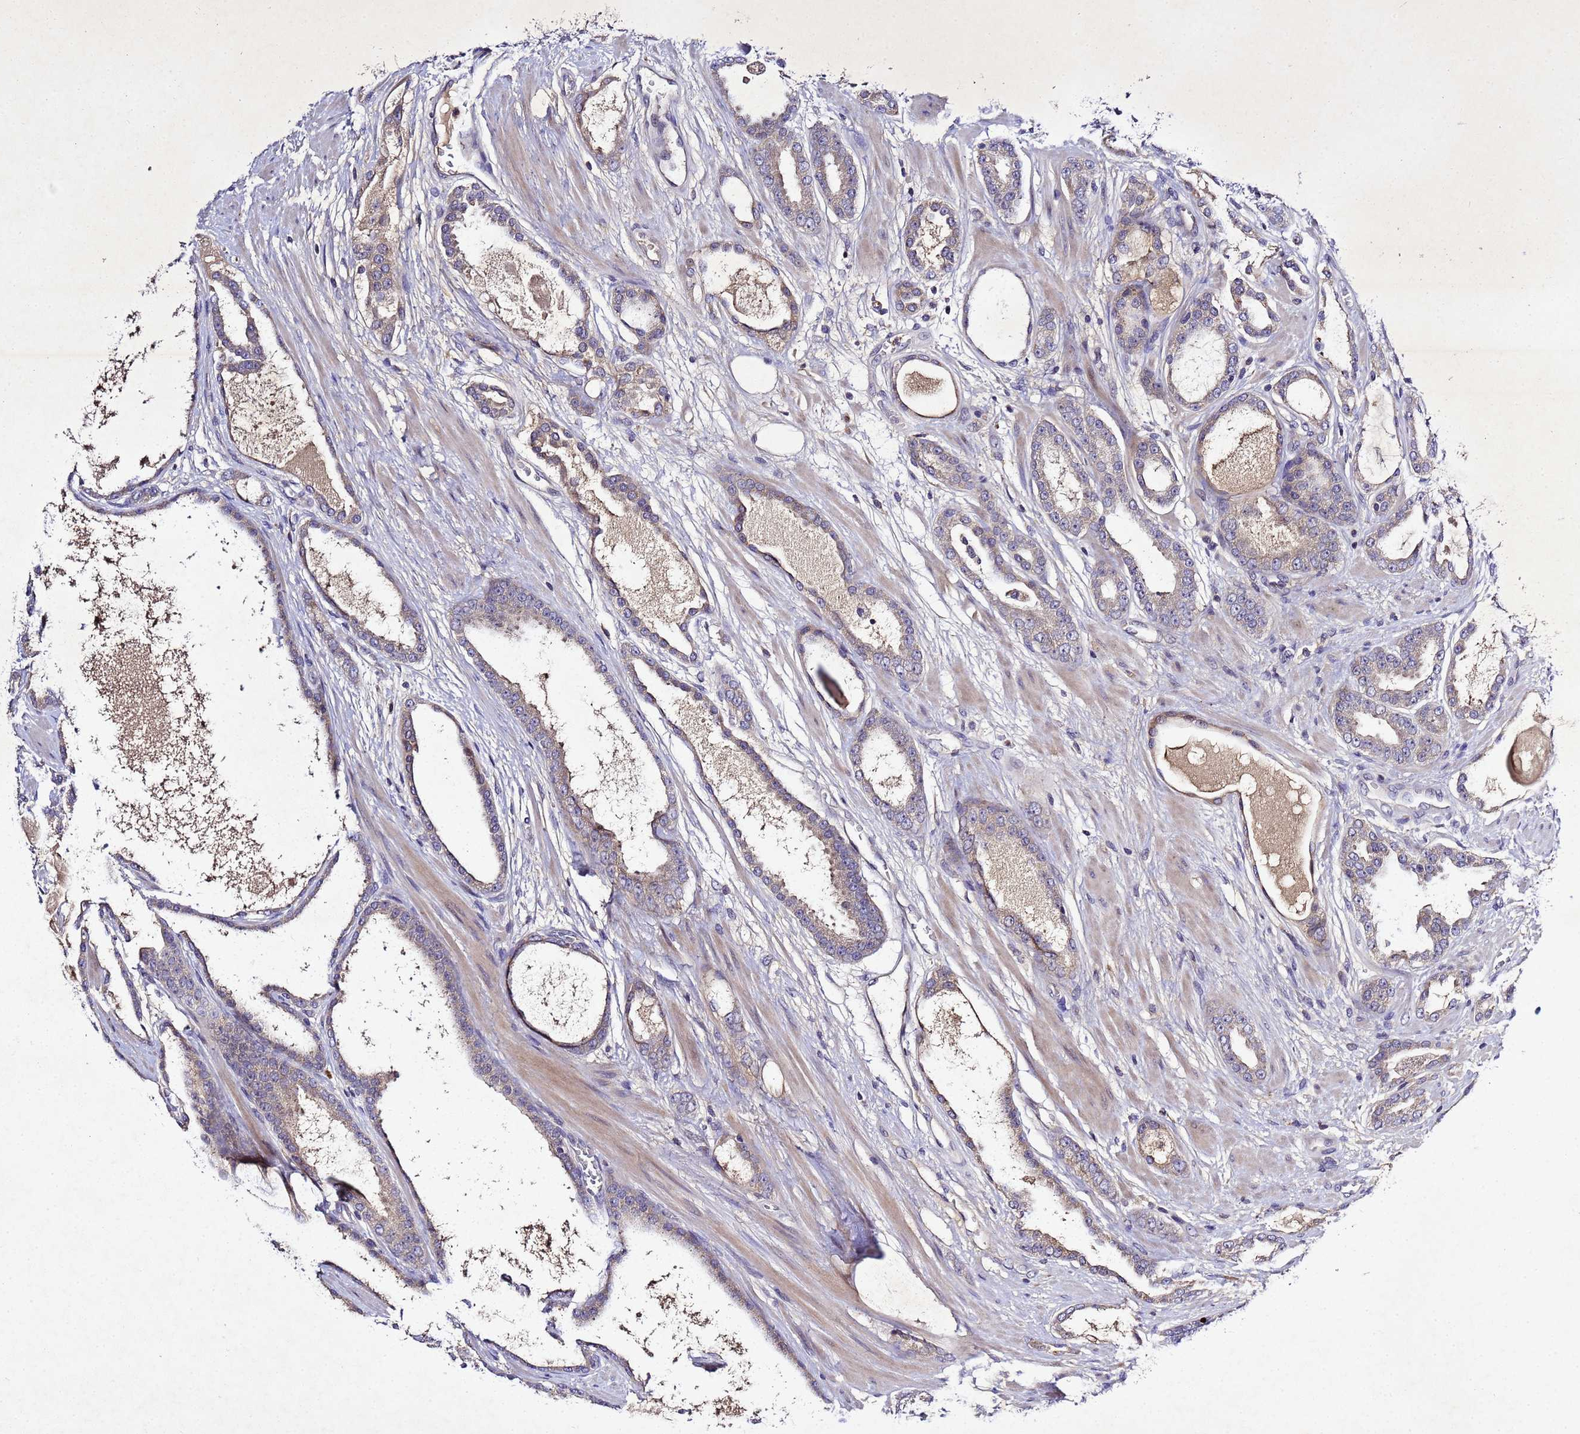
{"staining": {"intensity": "weak", "quantity": "<25%", "location": "cytoplasmic/membranous"}, "tissue": "prostate cancer", "cell_type": "Tumor cells", "image_type": "cancer", "snomed": [{"axis": "morphology", "description": "Adenocarcinoma, High grade"}, {"axis": "topography", "description": "Prostate"}], "caption": "Immunohistochemistry (IHC) of human adenocarcinoma (high-grade) (prostate) demonstrates no expression in tumor cells. (Immunohistochemistry (IHC), brightfield microscopy, high magnification).", "gene": "SV2B", "patient": {"sex": "male", "age": 60}}